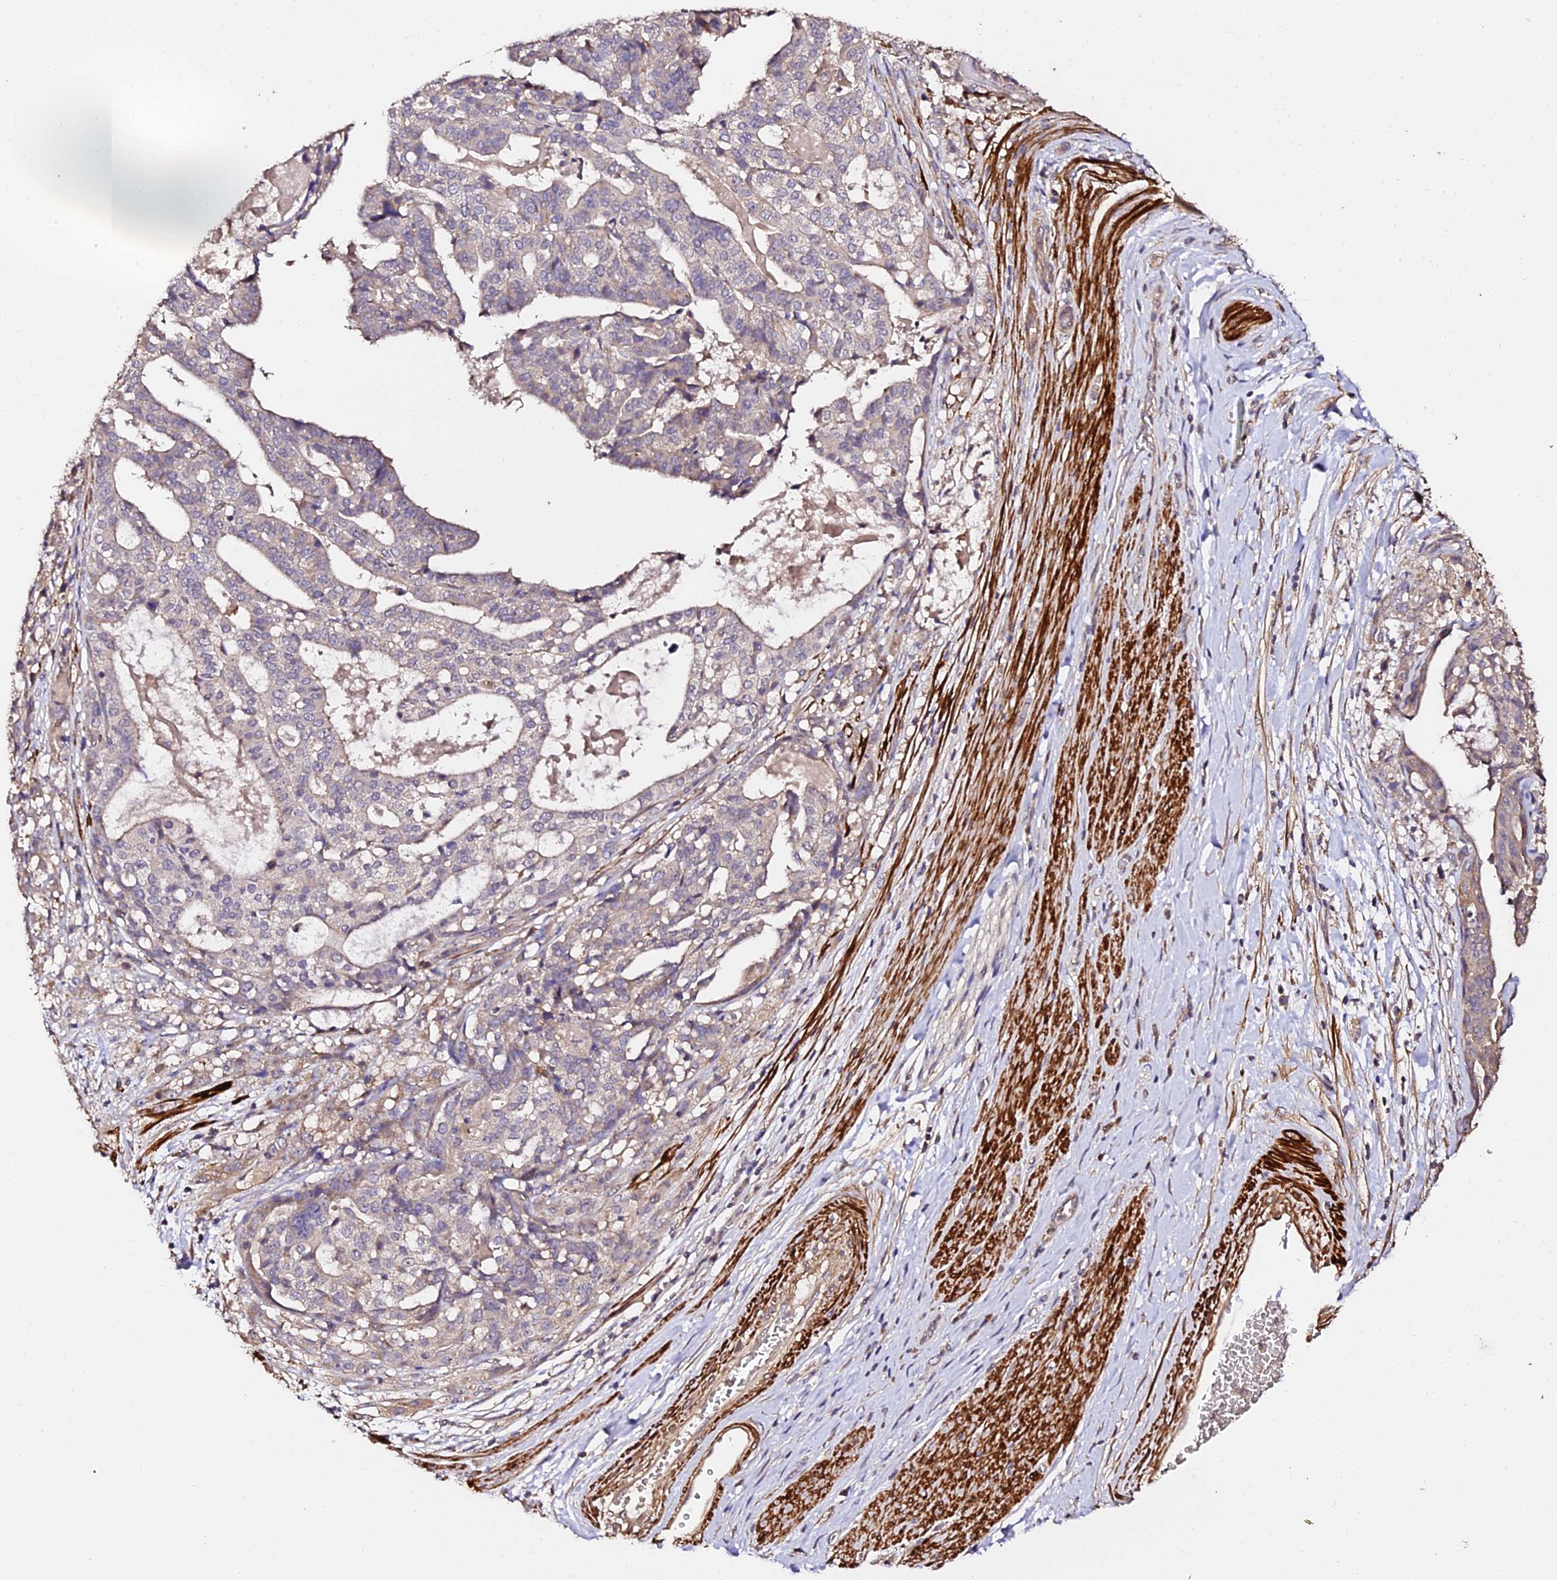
{"staining": {"intensity": "negative", "quantity": "none", "location": "none"}, "tissue": "stomach cancer", "cell_type": "Tumor cells", "image_type": "cancer", "snomed": [{"axis": "morphology", "description": "Adenocarcinoma, NOS"}, {"axis": "topography", "description": "Stomach"}], "caption": "Immunohistochemistry image of stomach cancer stained for a protein (brown), which demonstrates no positivity in tumor cells. (Brightfield microscopy of DAB immunohistochemistry at high magnification).", "gene": "TDO2", "patient": {"sex": "male", "age": 48}}